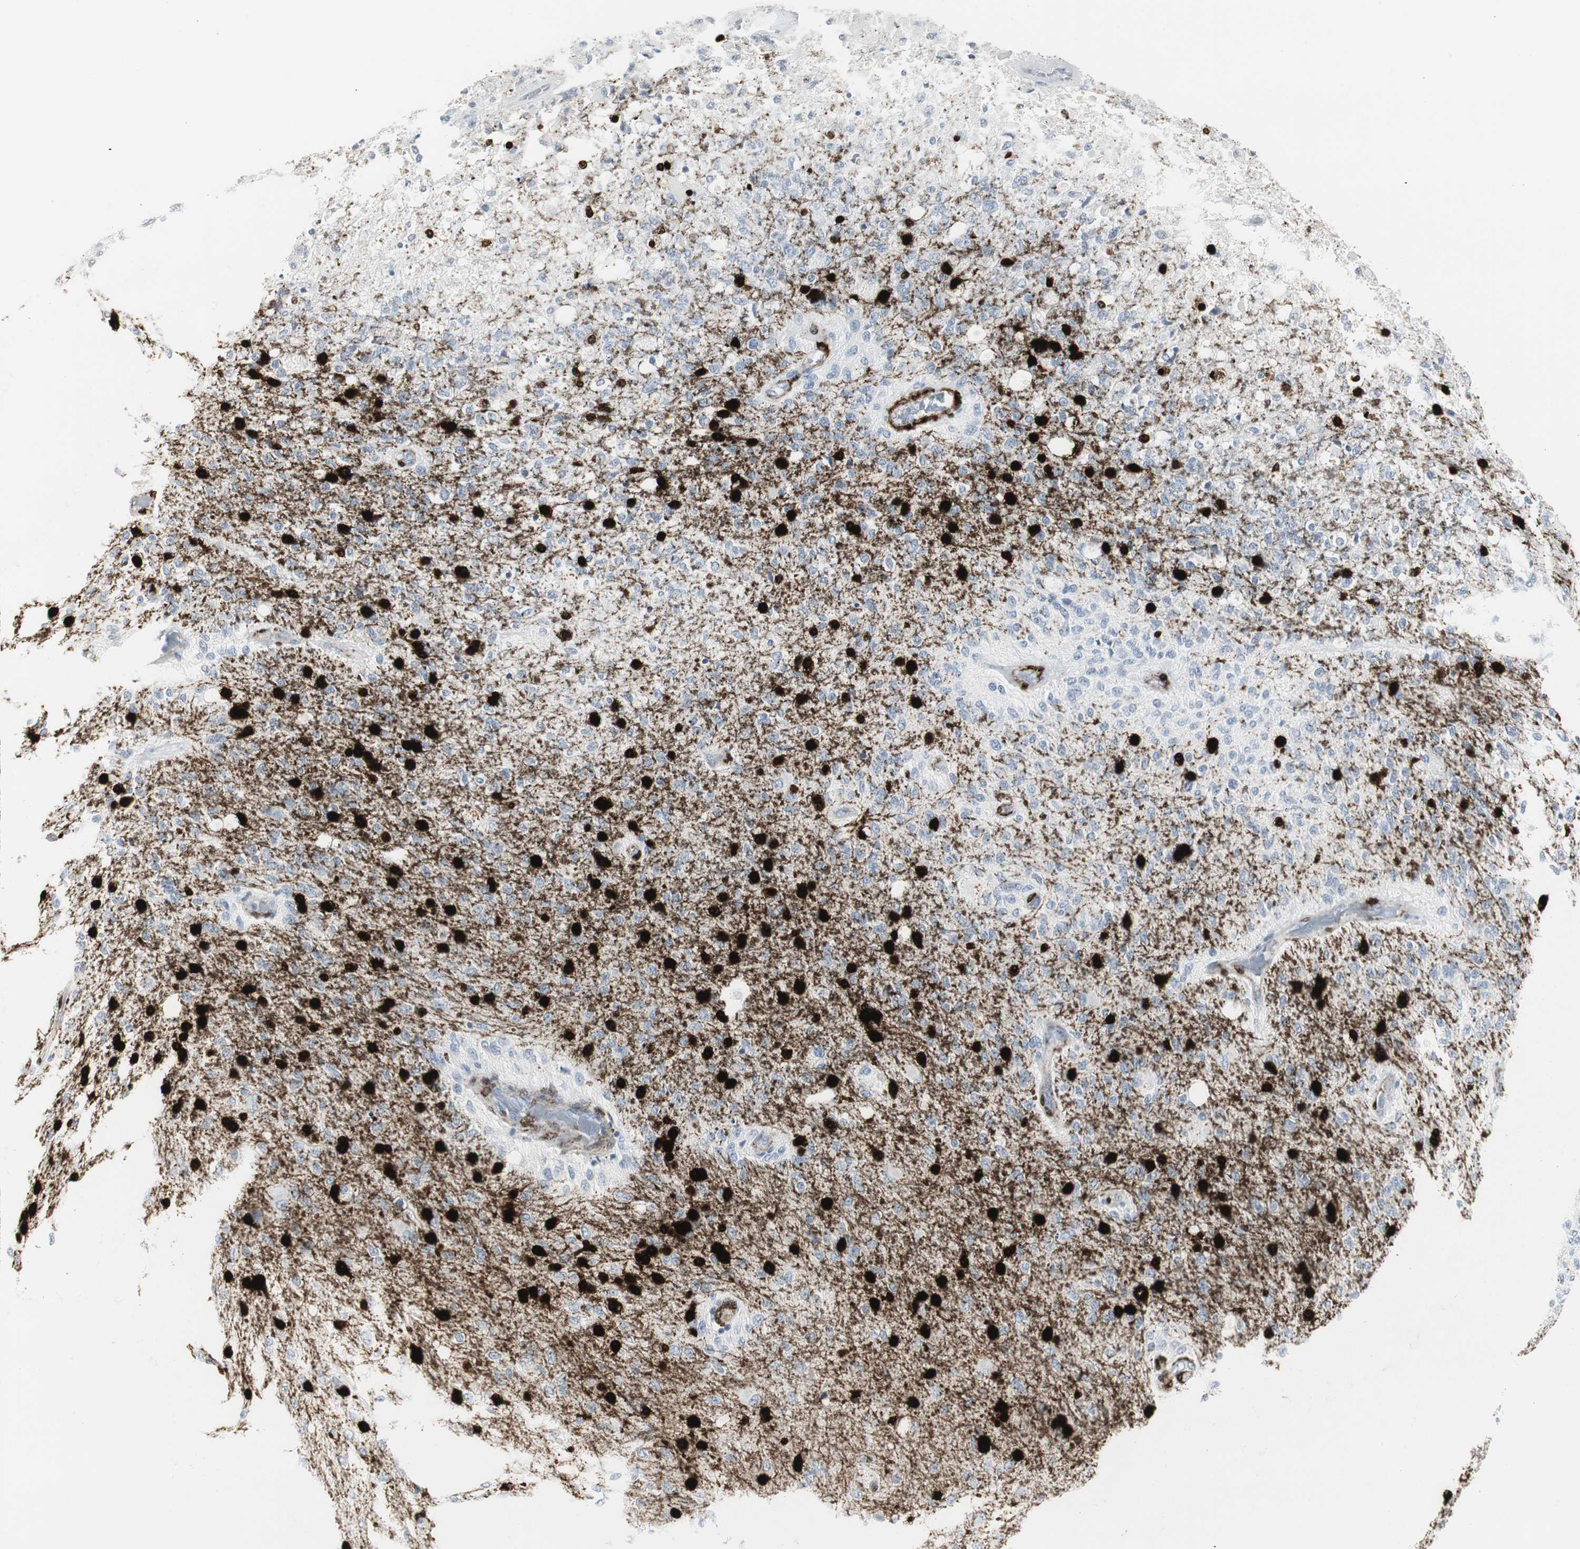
{"staining": {"intensity": "strong", "quantity": "<25%", "location": "cytoplasmic/membranous,nuclear"}, "tissue": "glioma", "cell_type": "Tumor cells", "image_type": "cancer", "snomed": [{"axis": "morphology", "description": "Normal tissue, NOS"}, {"axis": "morphology", "description": "Glioma, malignant, High grade"}, {"axis": "topography", "description": "Cerebral cortex"}], "caption": "IHC (DAB (3,3'-diaminobenzidine)) staining of high-grade glioma (malignant) demonstrates strong cytoplasmic/membranous and nuclear protein expression in about <25% of tumor cells. (Brightfield microscopy of DAB IHC at high magnification).", "gene": "PPP1R14A", "patient": {"sex": "male", "age": 77}}